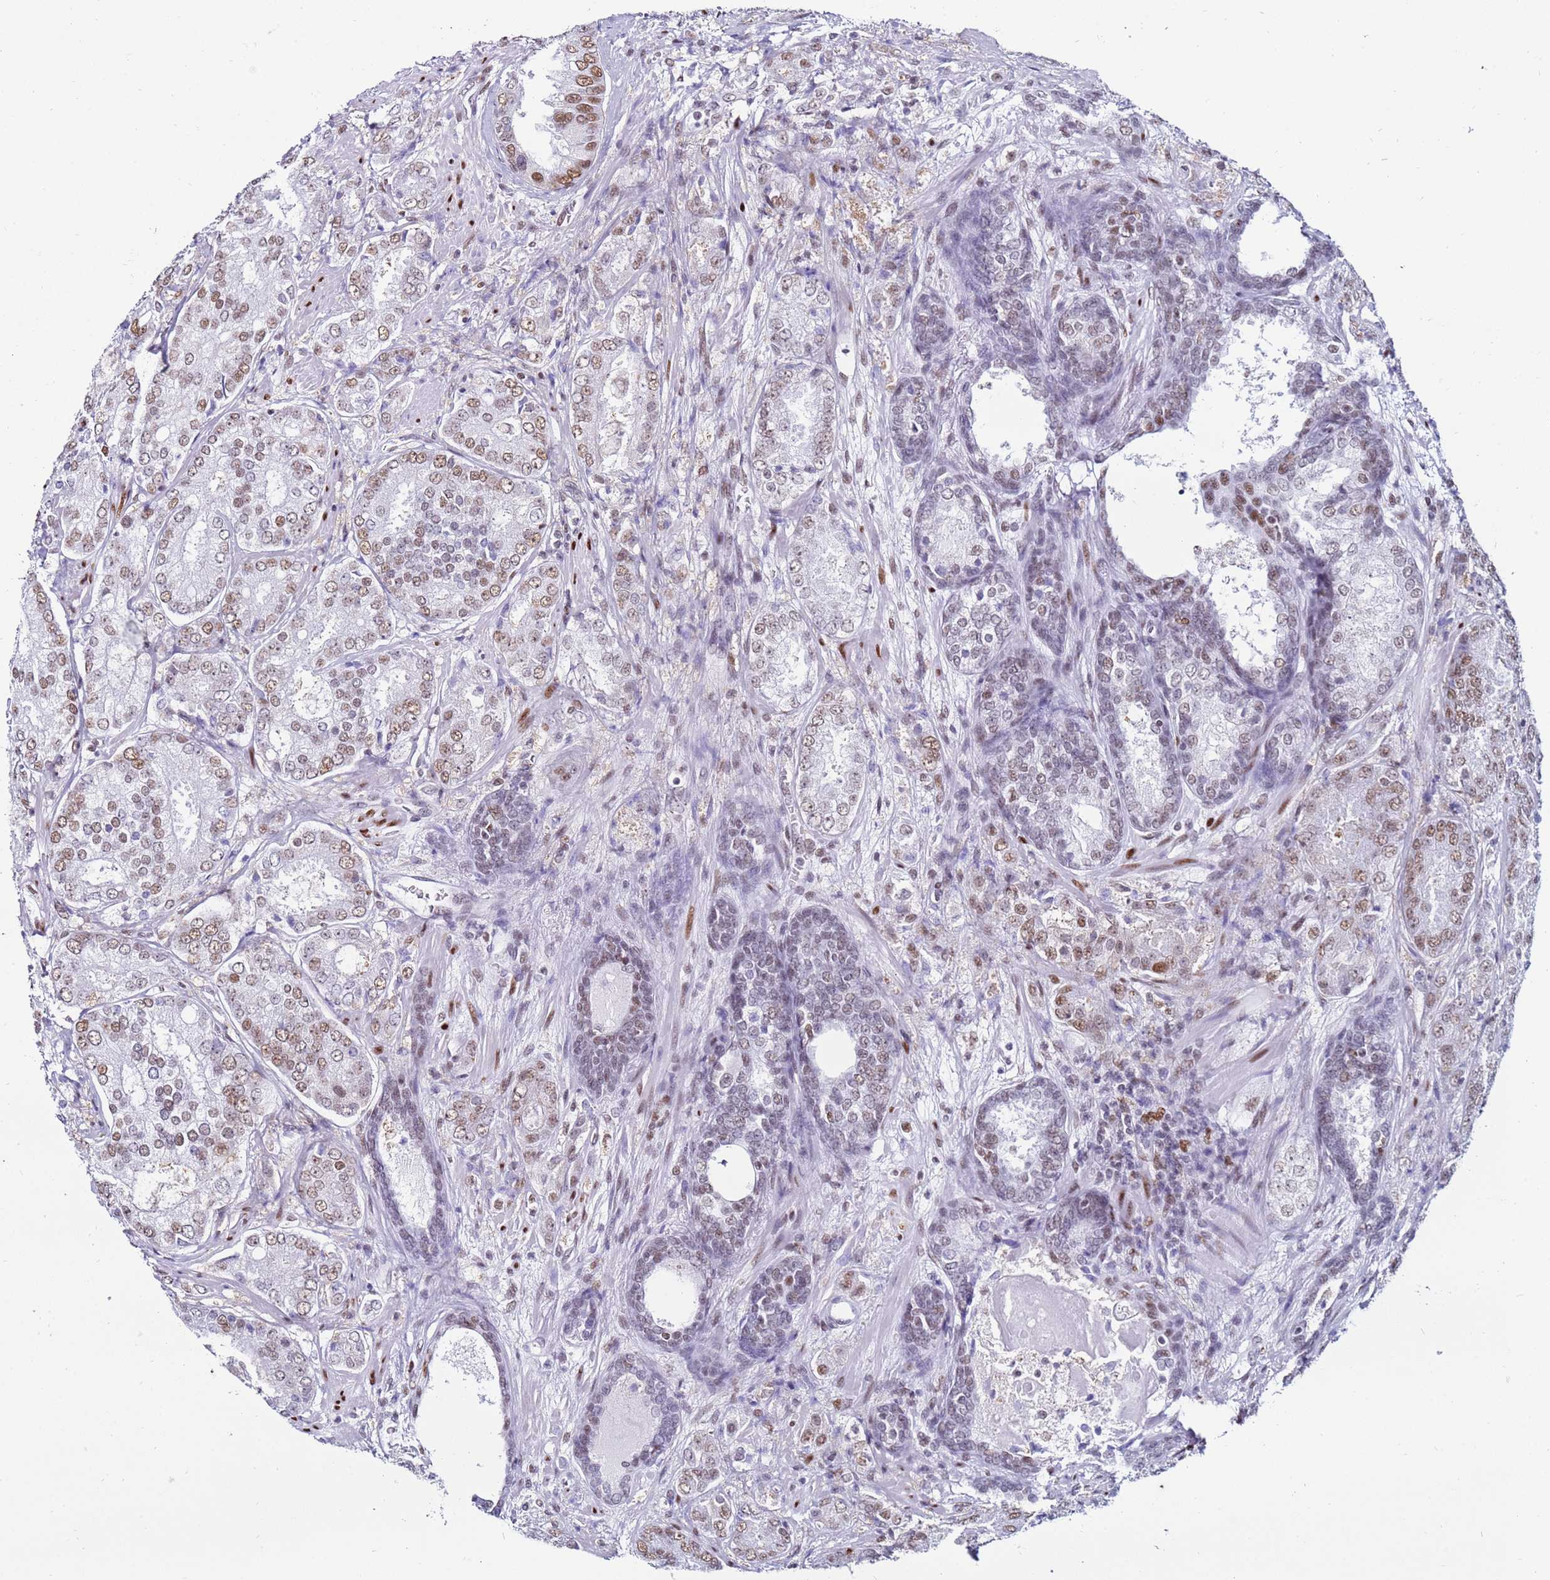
{"staining": {"intensity": "moderate", "quantity": "25%-75%", "location": "nuclear"}, "tissue": "prostate cancer", "cell_type": "Tumor cells", "image_type": "cancer", "snomed": [{"axis": "morphology", "description": "Adenocarcinoma, High grade"}, {"axis": "topography", "description": "Prostate"}], "caption": "Immunohistochemistry (DAB) staining of prostate adenocarcinoma (high-grade) shows moderate nuclear protein positivity in about 25%-75% of tumor cells.", "gene": "KPNA4", "patient": {"sex": "male", "age": 63}}